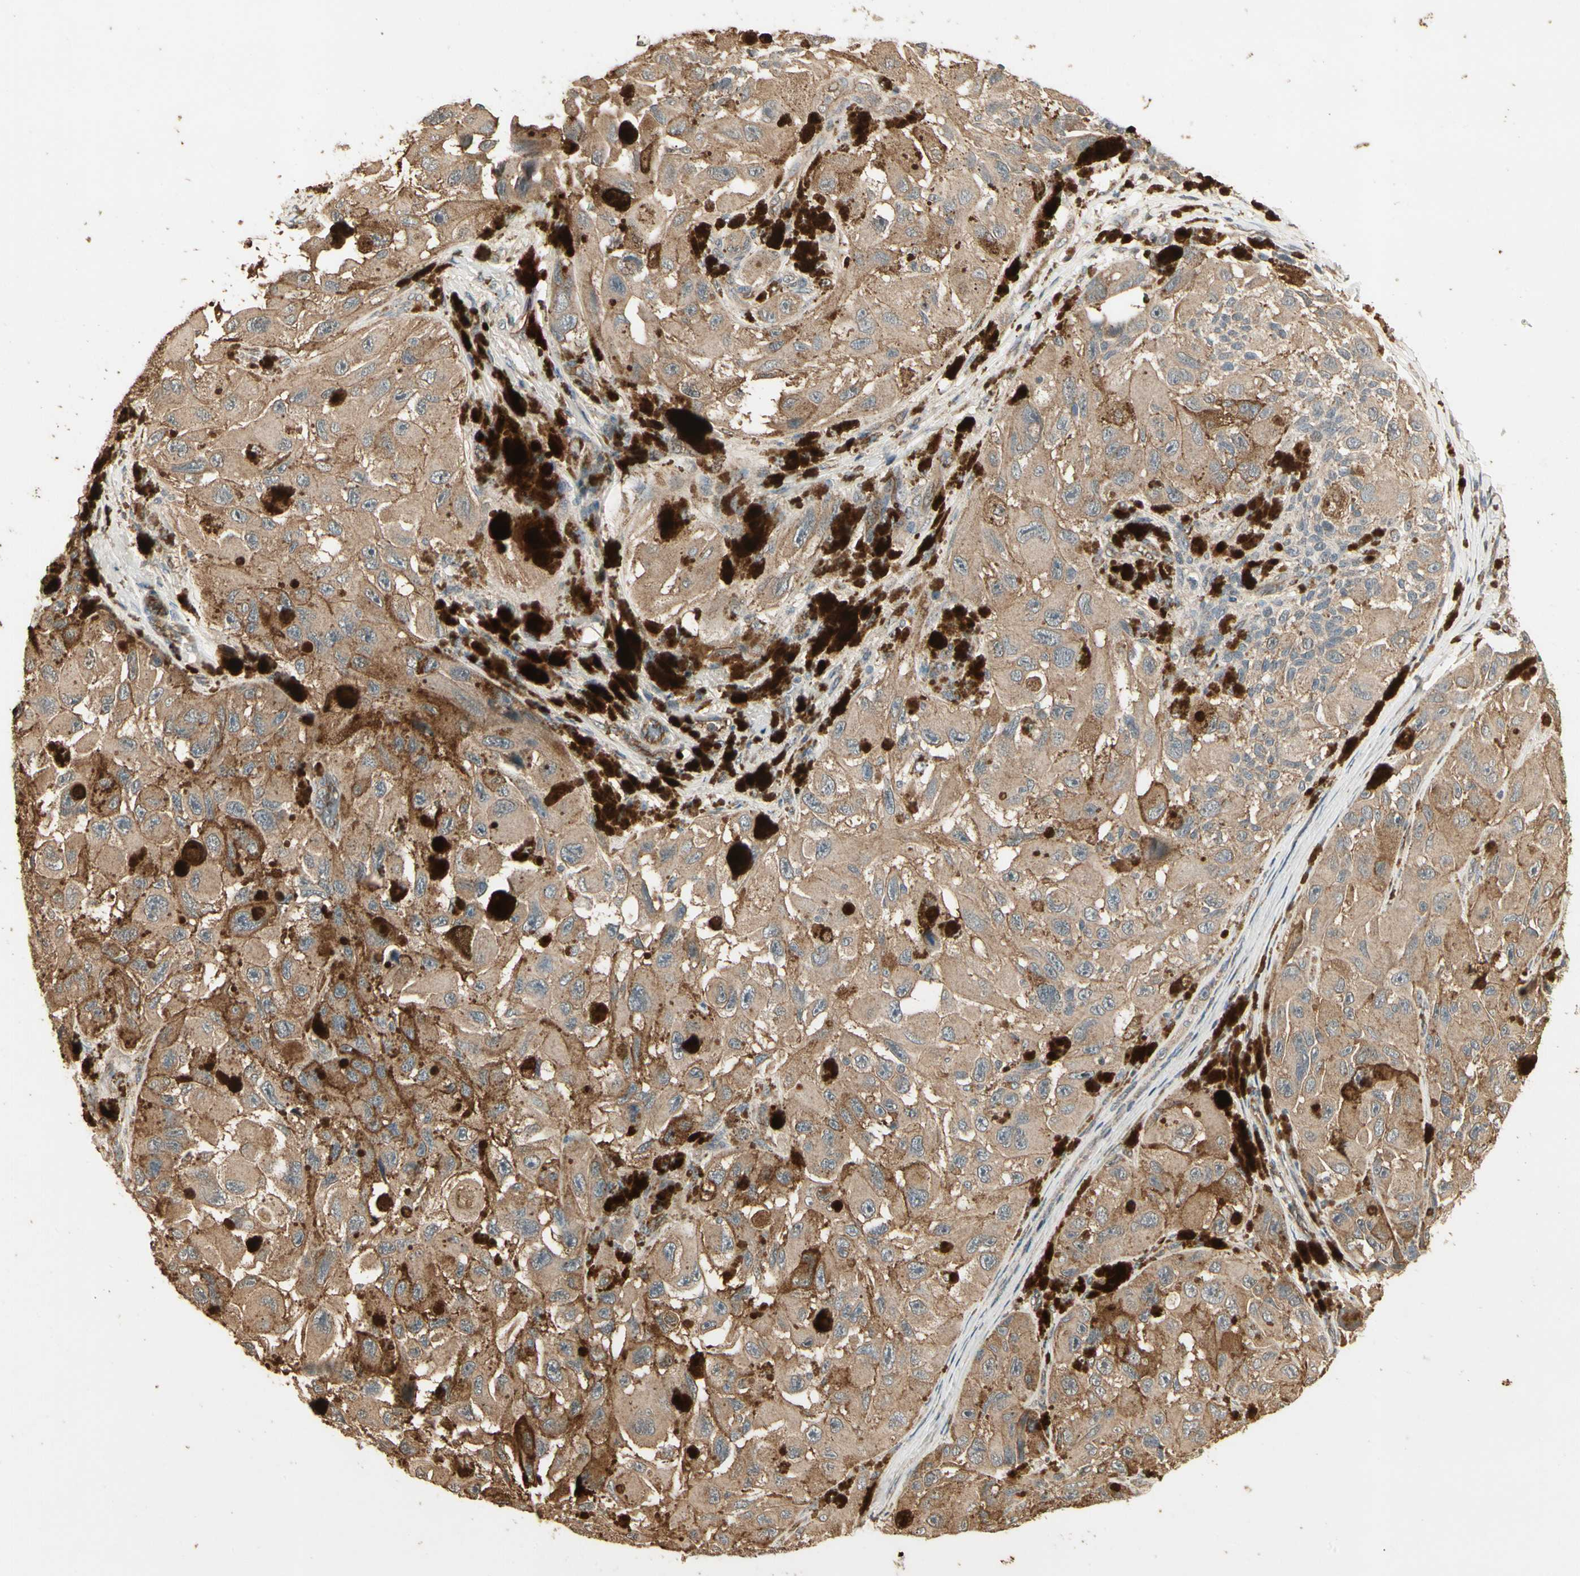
{"staining": {"intensity": "moderate", "quantity": ">75%", "location": "cytoplasmic/membranous"}, "tissue": "melanoma", "cell_type": "Tumor cells", "image_type": "cancer", "snomed": [{"axis": "morphology", "description": "Malignant melanoma, NOS"}, {"axis": "topography", "description": "Skin"}], "caption": "Malignant melanoma stained with a protein marker shows moderate staining in tumor cells.", "gene": "RNF180", "patient": {"sex": "female", "age": 73}}